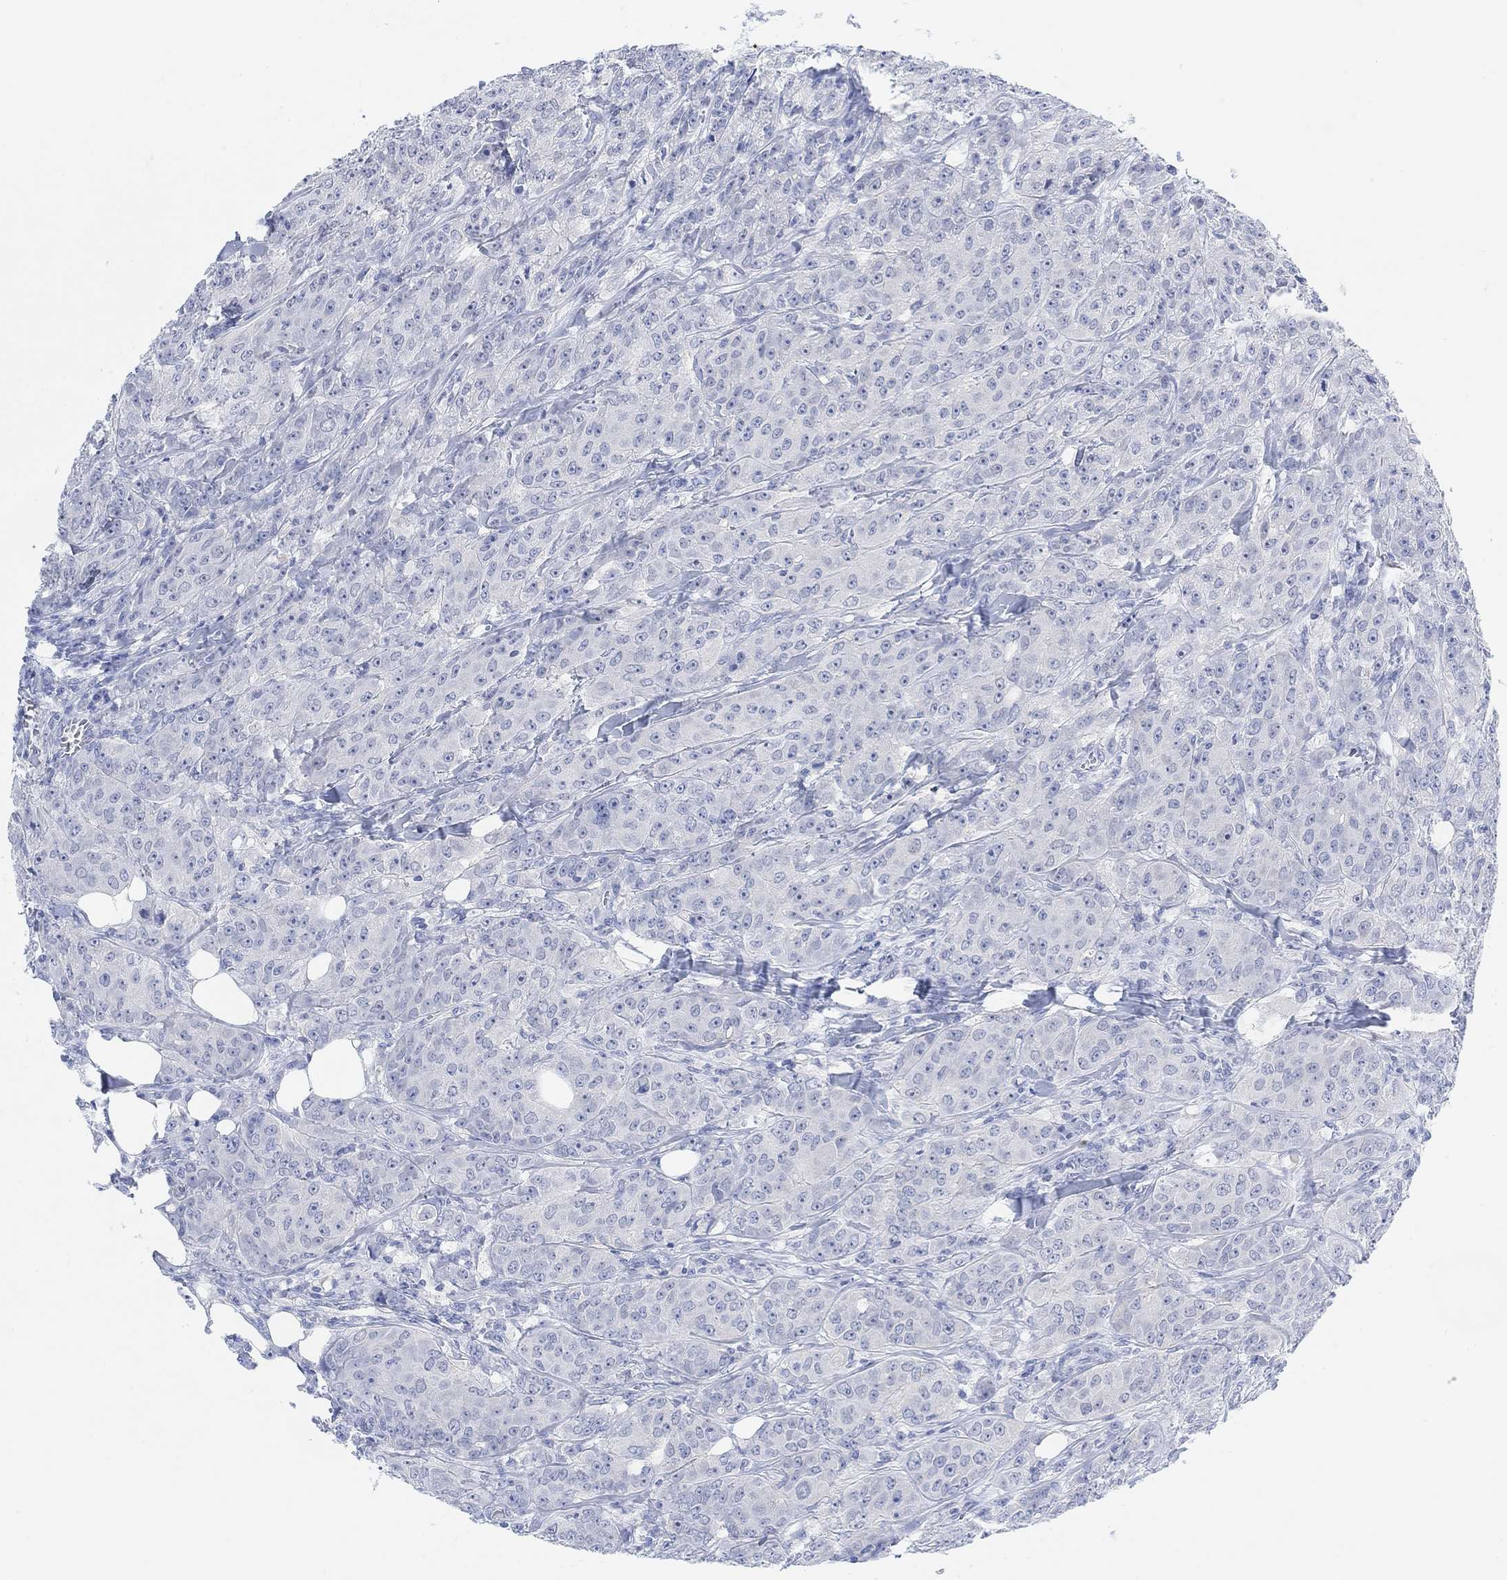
{"staining": {"intensity": "negative", "quantity": "none", "location": "none"}, "tissue": "breast cancer", "cell_type": "Tumor cells", "image_type": "cancer", "snomed": [{"axis": "morphology", "description": "Duct carcinoma"}, {"axis": "topography", "description": "Breast"}], "caption": "This micrograph is of breast cancer (invasive ductal carcinoma) stained with IHC to label a protein in brown with the nuclei are counter-stained blue. There is no expression in tumor cells.", "gene": "ENO4", "patient": {"sex": "female", "age": 43}}